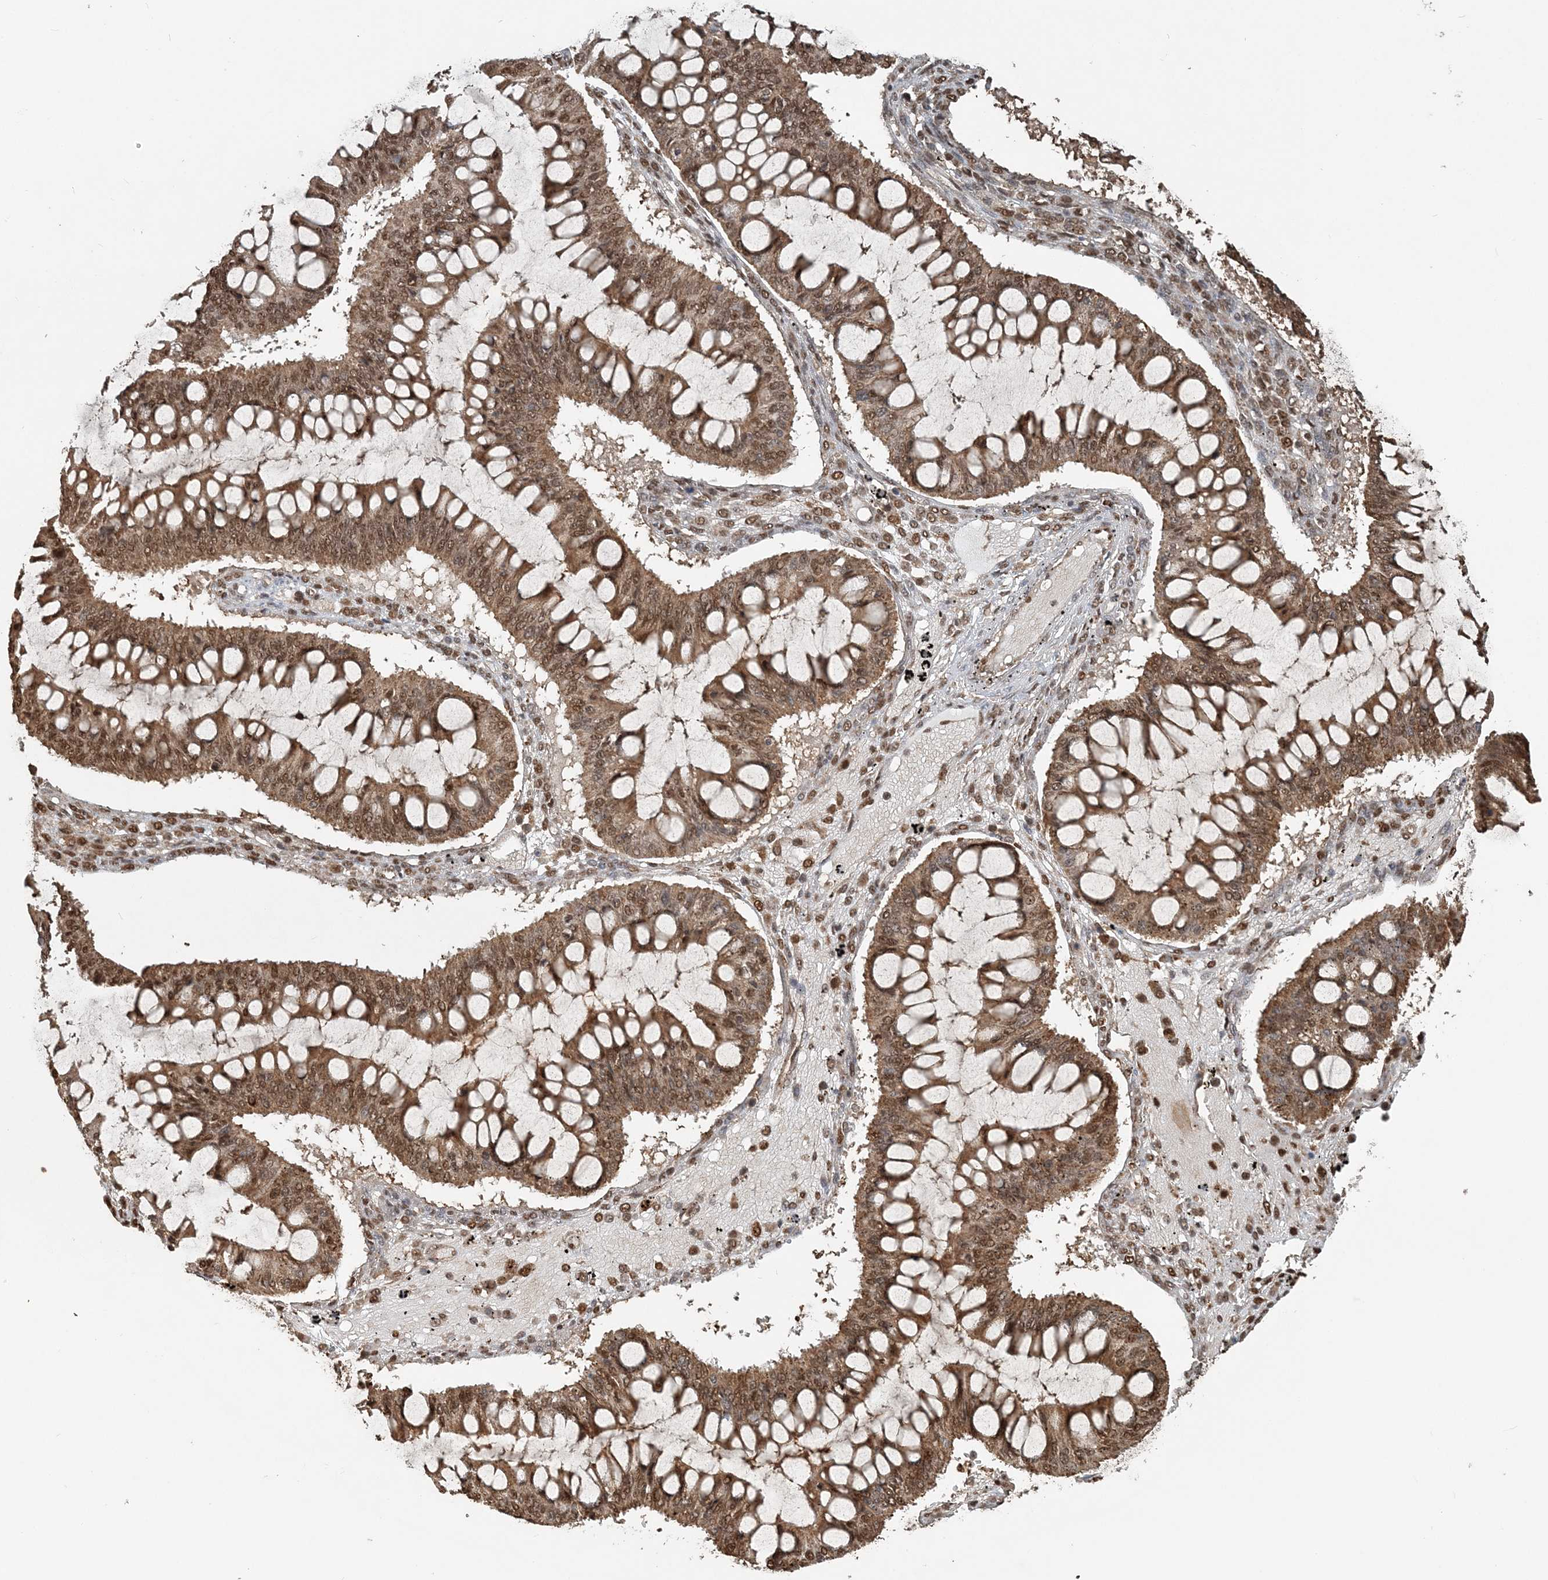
{"staining": {"intensity": "moderate", "quantity": ">75%", "location": "cytoplasmic/membranous,nuclear"}, "tissue": "ovarian cancer", "cell_type": "Tumor cells", "image_type": "cancer", "snomed": [{"axis": "morphology", "description": "Cystadenocarcinoma, mucinous, NOS"}, {"axis": "topography", "description": "Ovary"}], "caption": "Immunohistochemical staining of ovarian cancer (mucinous cystadenocarcinoma) displays moderate cytoplasmic/membranous and nuclear protein staining in approximately >75% of tumor cells. (brown staining indicates protein expression, while blue staining denotes nuclei).", "gene": "ARHGAP35", "patient": {"sex": "female", "age": 73}}